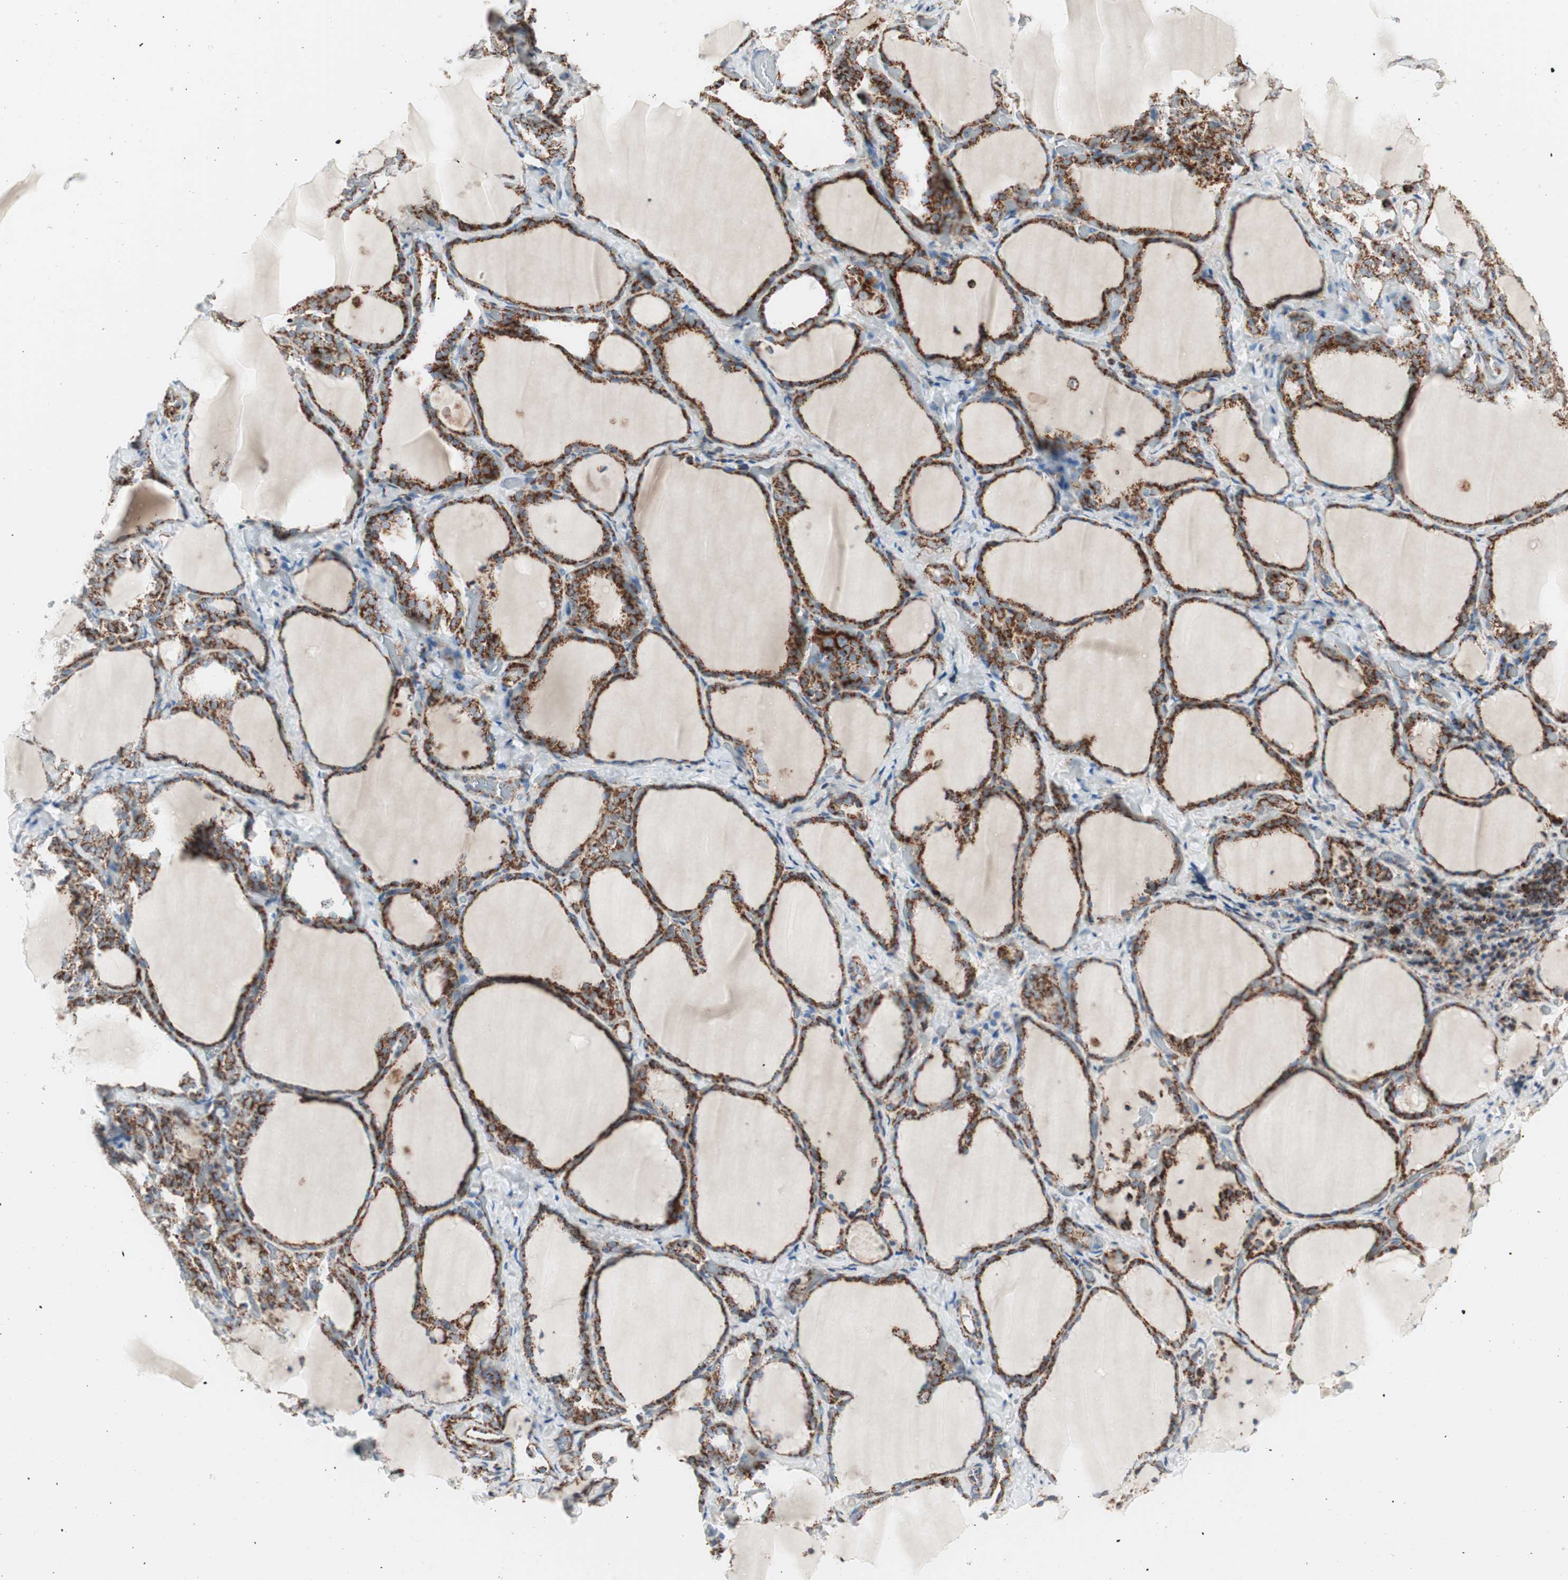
{"staining": {"intensity": "strong", "quantity": ">75%", "location": "cytoplasmic/membranous"}, "tissue": "thyroid gland", "cell_type": "Glandular cells", "image_type": "normal", "snomed": [{"axis": "morphology", "description": "Normal tissue, NOS"}, {"axis": "morphology", "description": "Papillary adenocarcinoma, NOS"}, {"axis": "topography", "description": "Thyroid gland"}], "caption": "Protein positivity by immunohistochemistry (IHC) exhibits strong cytoplasmic/membranous staining in approximately >75% of glandular cells in benign thyroid gland. (IHC, brightfield microscopy, high magnification).", "gene": "TOMM20", "patient": {"sex": "female", "age": 30}}